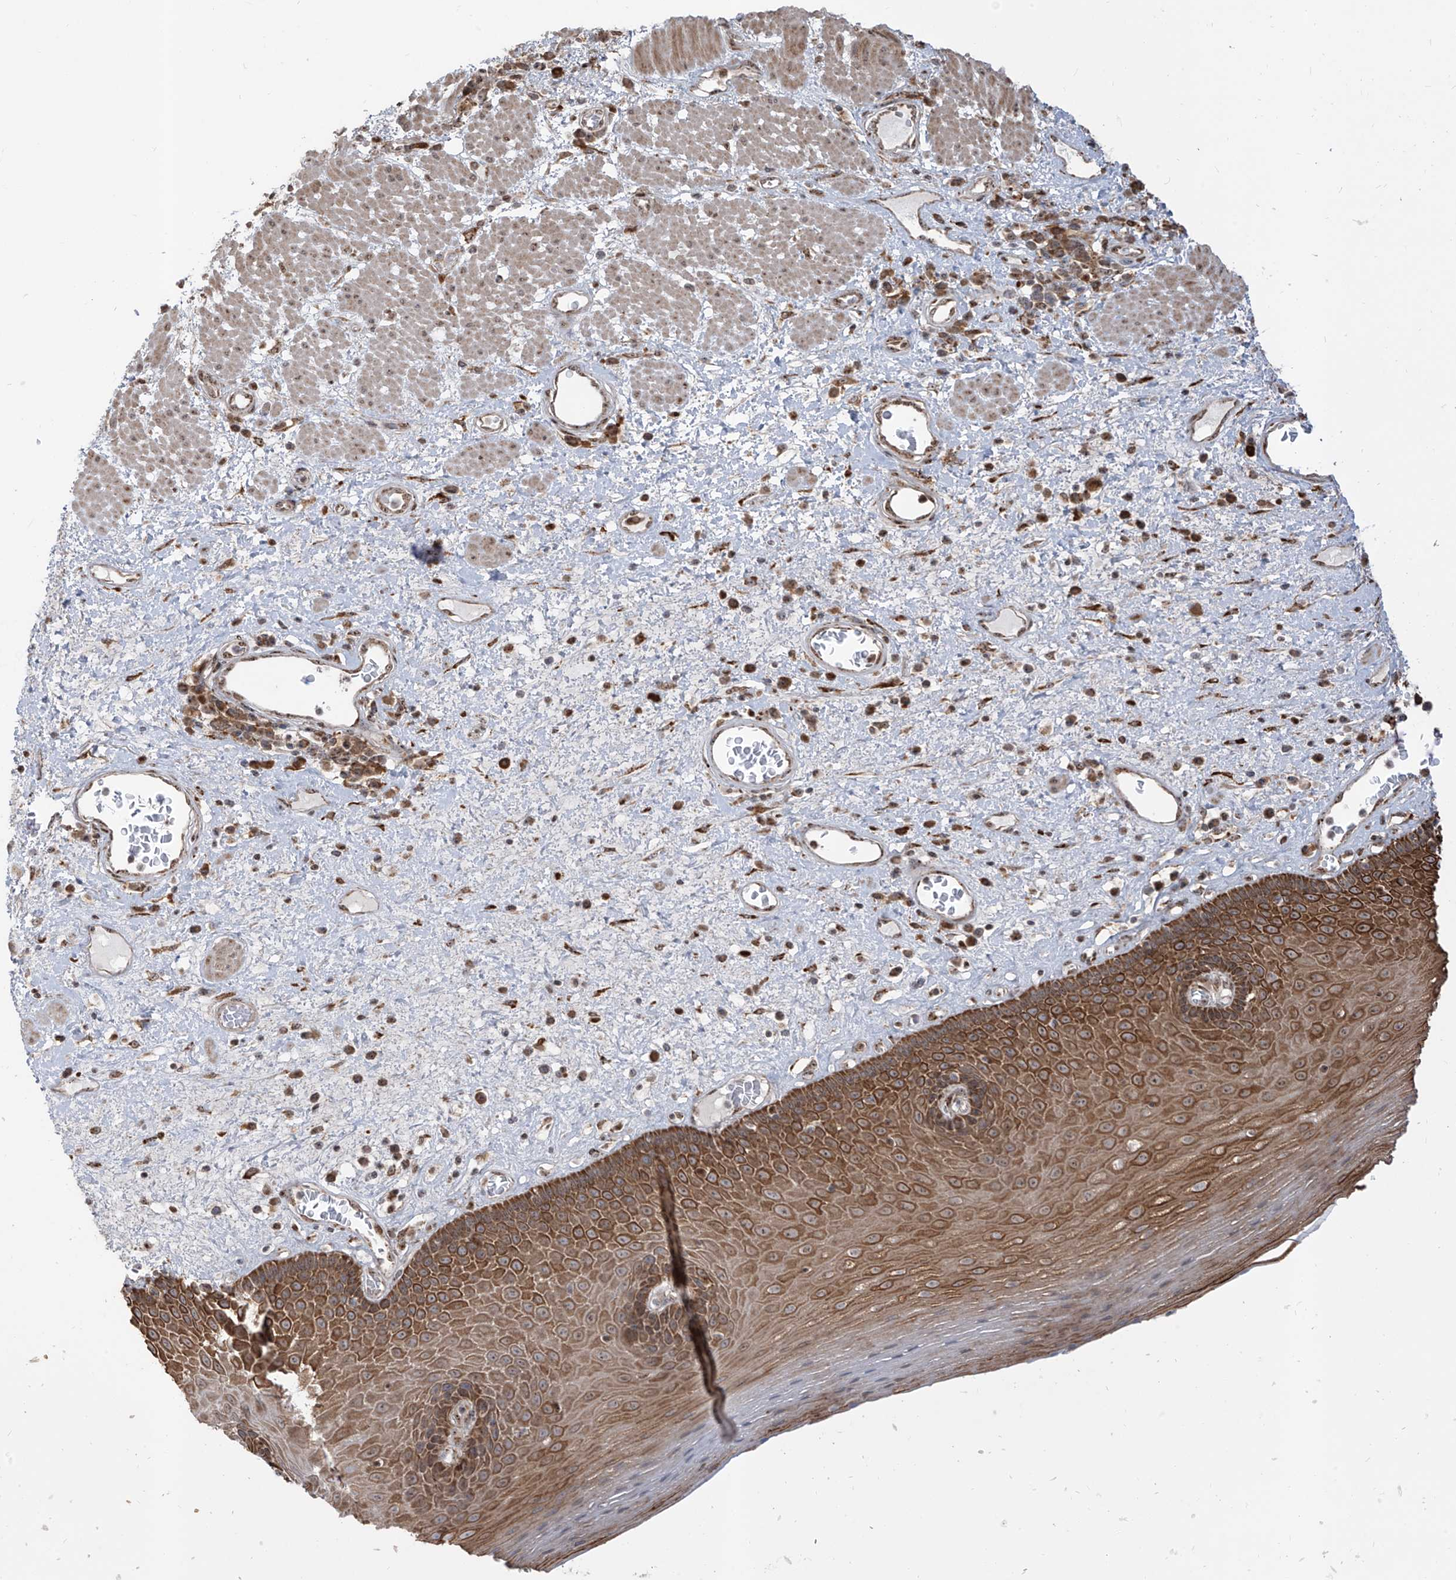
{"staining": {"intensity": "moderate", "quantity": ">75%", "location": "cytoplasmic/membranous"}, "tissue": "esophagus", "cell_type": "Squamous epithelial cells", "image_type": "normal", "snomed": [{"axis": "morphology", "description": "Normal tissue, NOS"}, {"axis": "morphology", "description": "Adenocarcinoma, NOS"}, {"axis": "topography", "description": "Esophagus"}], "caption": "This is a histology image of IHC staining of unremarkable esophagus, which shows moderate staining in the cytoplasmic/membranous of squamous epithelial cells.", "gene": "ZBTB8A", "patient": {"sex": "male", "age": 62}}